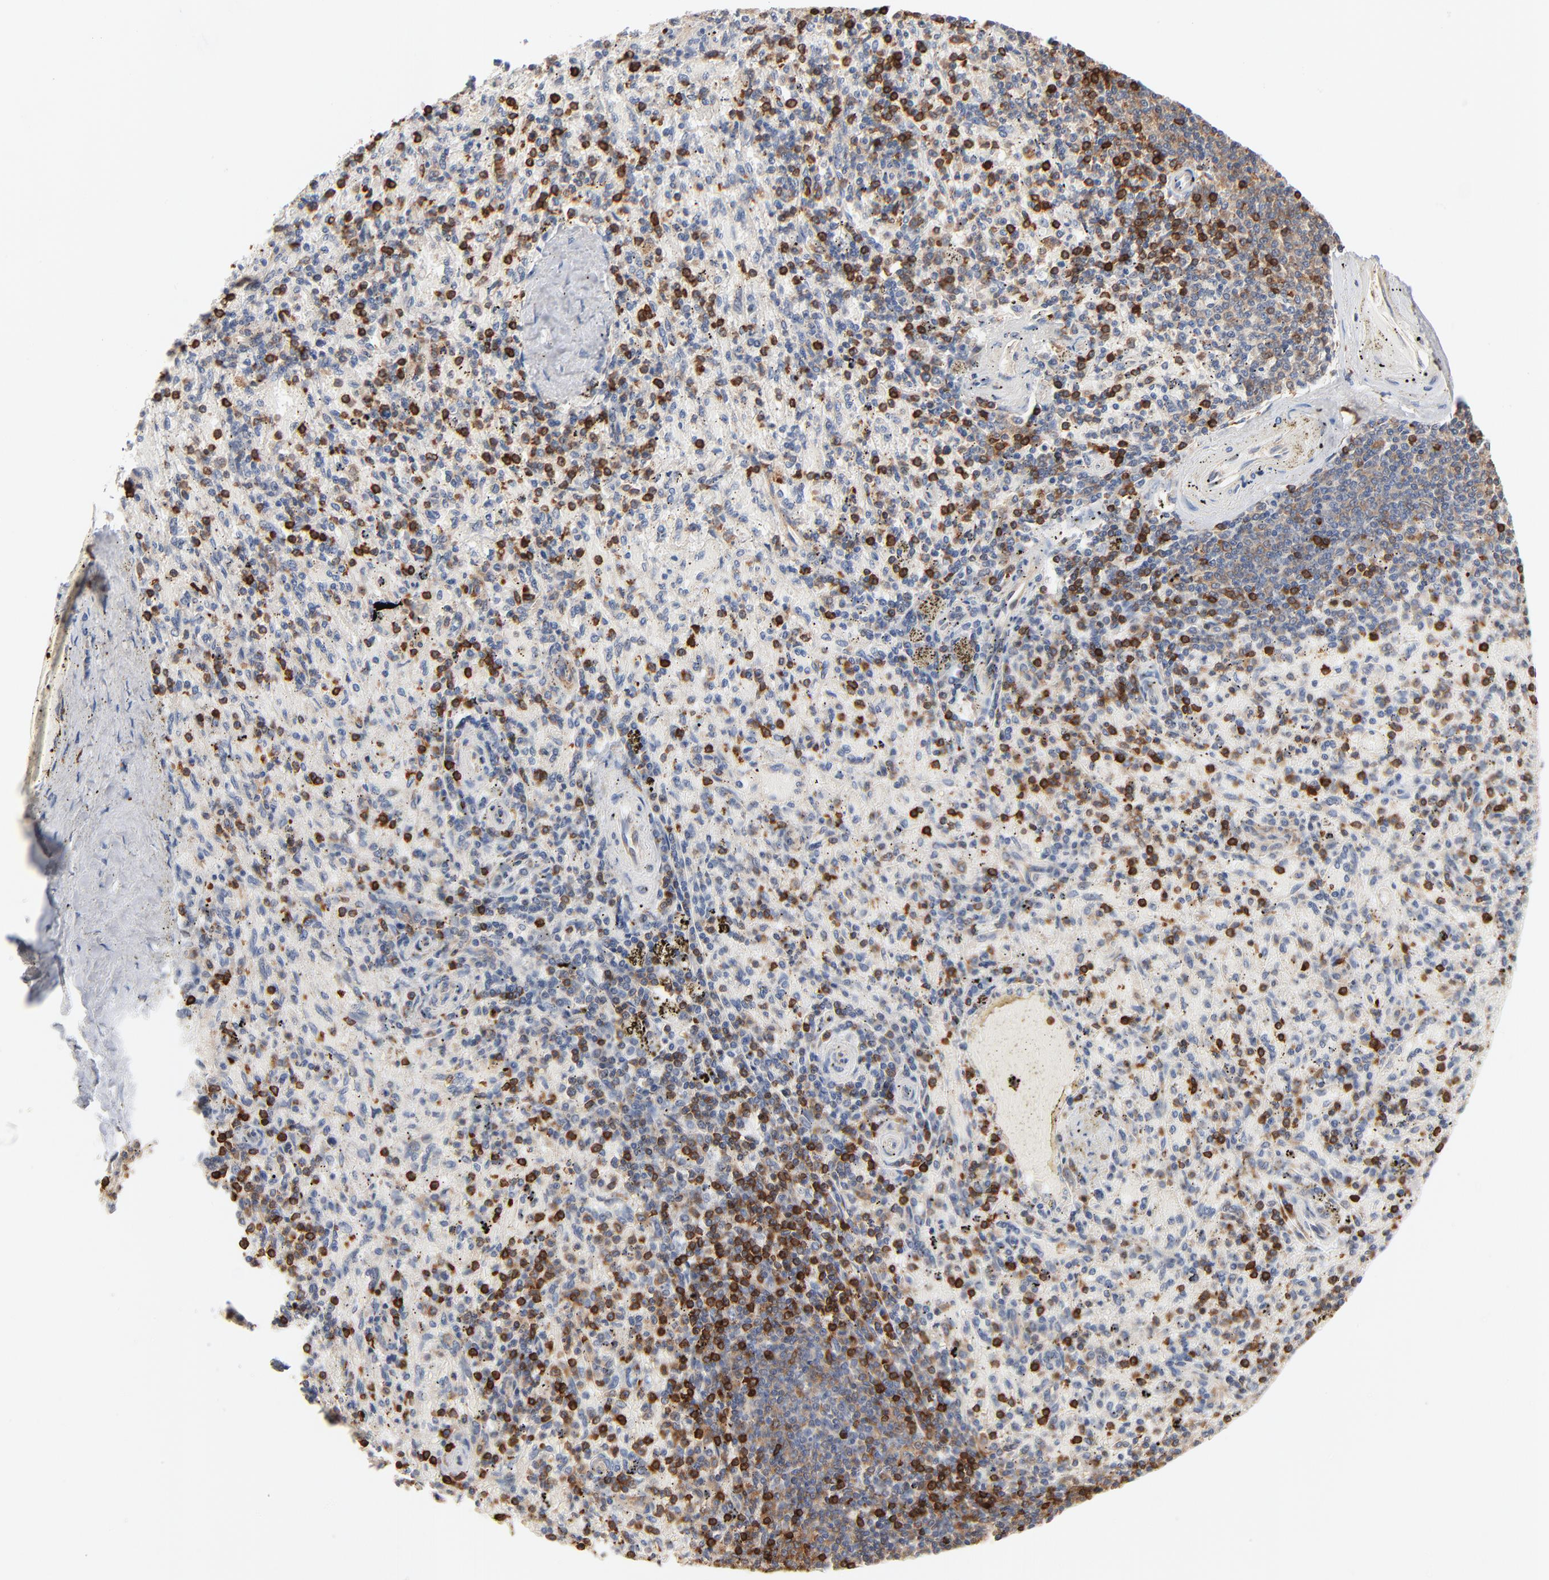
{"staining": {"intensity": "strong", "quantity": "<25%", "location": "cytoplasmic/membranous"}, "tissue": "spleen", "cell_type": "Cells in red pulp", "image_type": "normal", "snomed": [{"axis": "morphology", "description": "Normal tissue, NOS"}, {"axis": "topography", "description": "Spleen"}], "caption": "An immunohistochemistry micrograph of normal tissue is shown. Protein staining in brown shows strong cytoplasmic/membranous positivity in spleen within cells in red pulp. Using DAB (brown) and hematoxylin (blue) stains, captured at high magnification using brightfield microscopy.", "gene": "SH3KBP1", "patient": {"sex": "female", "age": 43}}